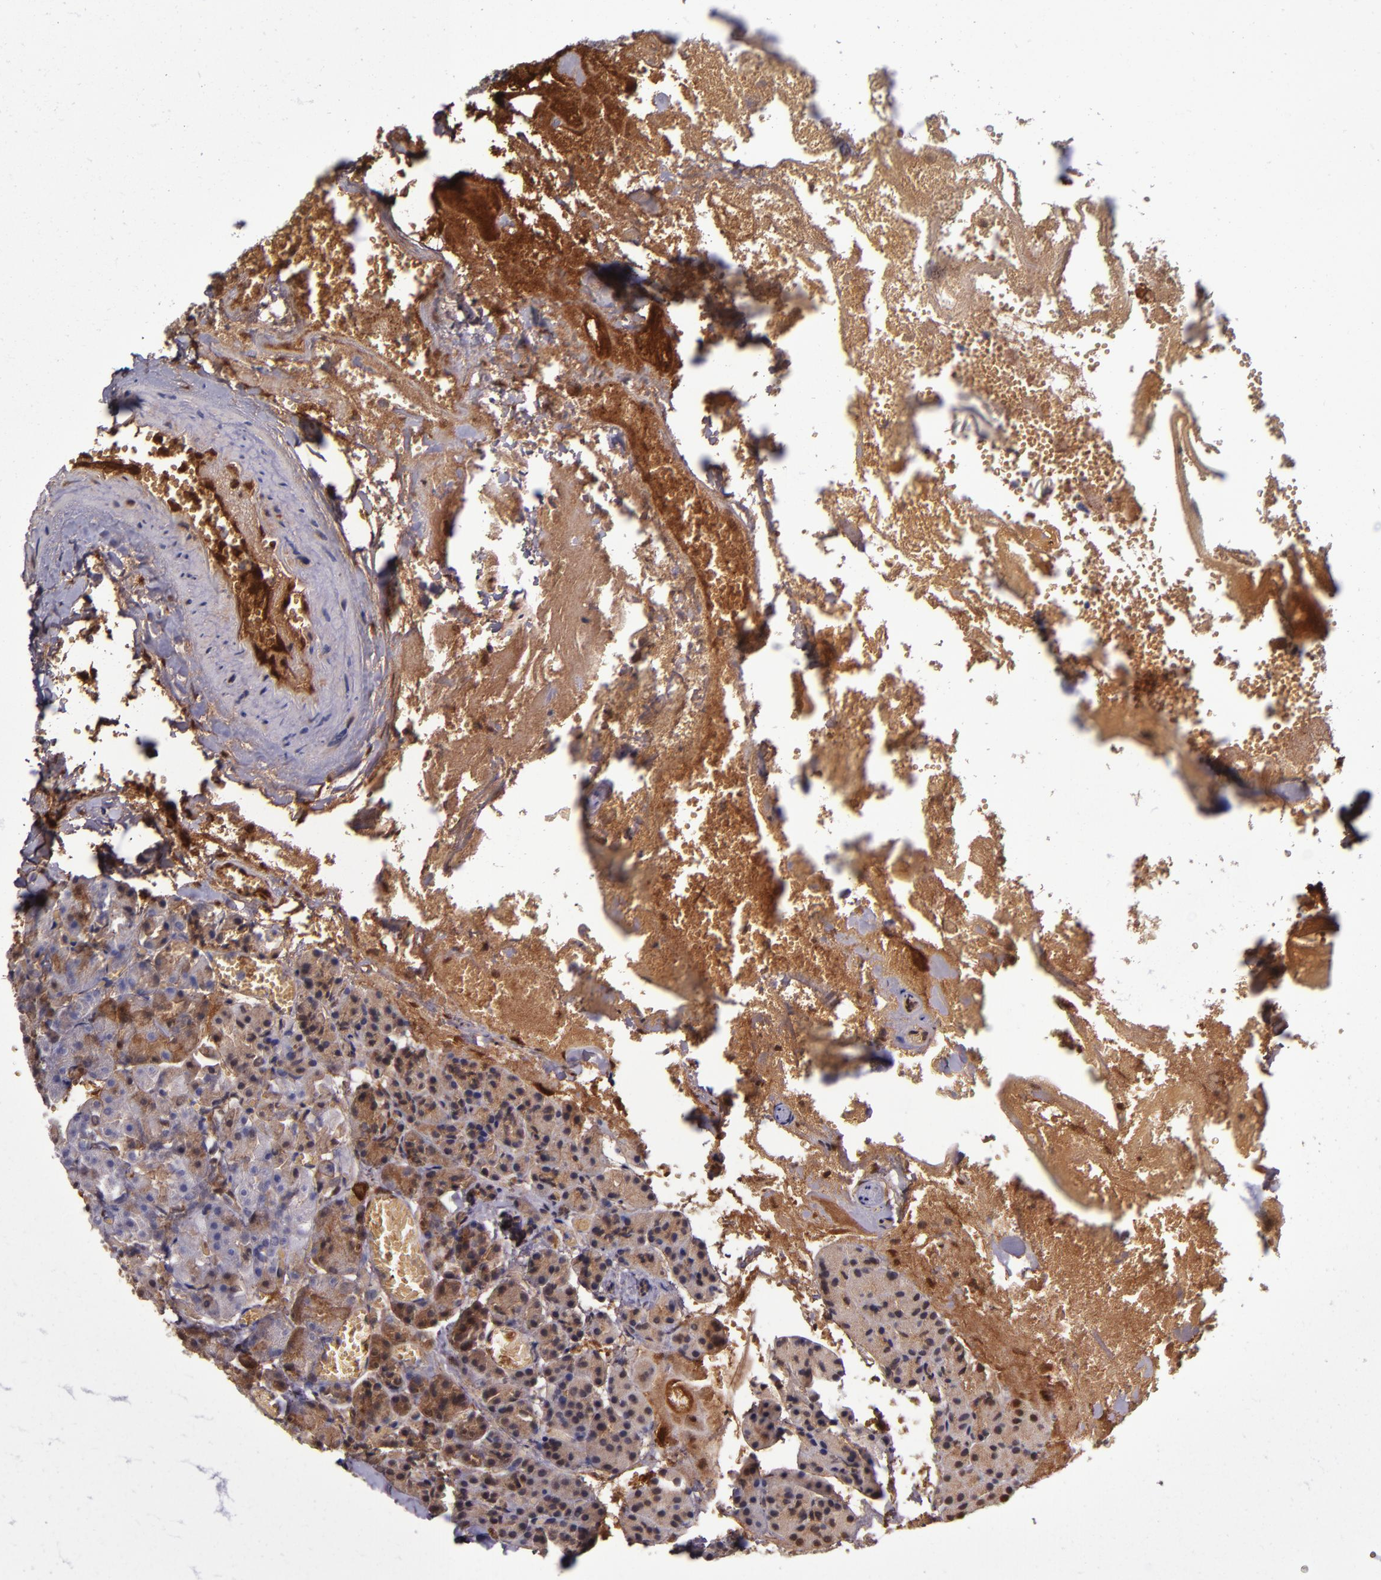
{"staining": {"intensity": "moderate", "quantity": ">75%", "location": "cytoplasmic/membranous"}, "tissue": "carcinoid", "cell_type": "Tumor cells", "image_type": "cancer", "snomed": [{"axis": "morphology", "description": "Normal tissue, NOS"}, {"axis": "morphology", "description": "Carcinoid, malignant, NOS"}, {"axis": "topography", "description": "Pancreas"}], "caption": "About >75% of tumor cells in malignant carcinoid exhibit moderate cytoplasmic/membranous protein staining as visualized by brown immunohistochemical staining.", "gene": "CLEC3B", "patient": {"sex": "female", "age": 35}}